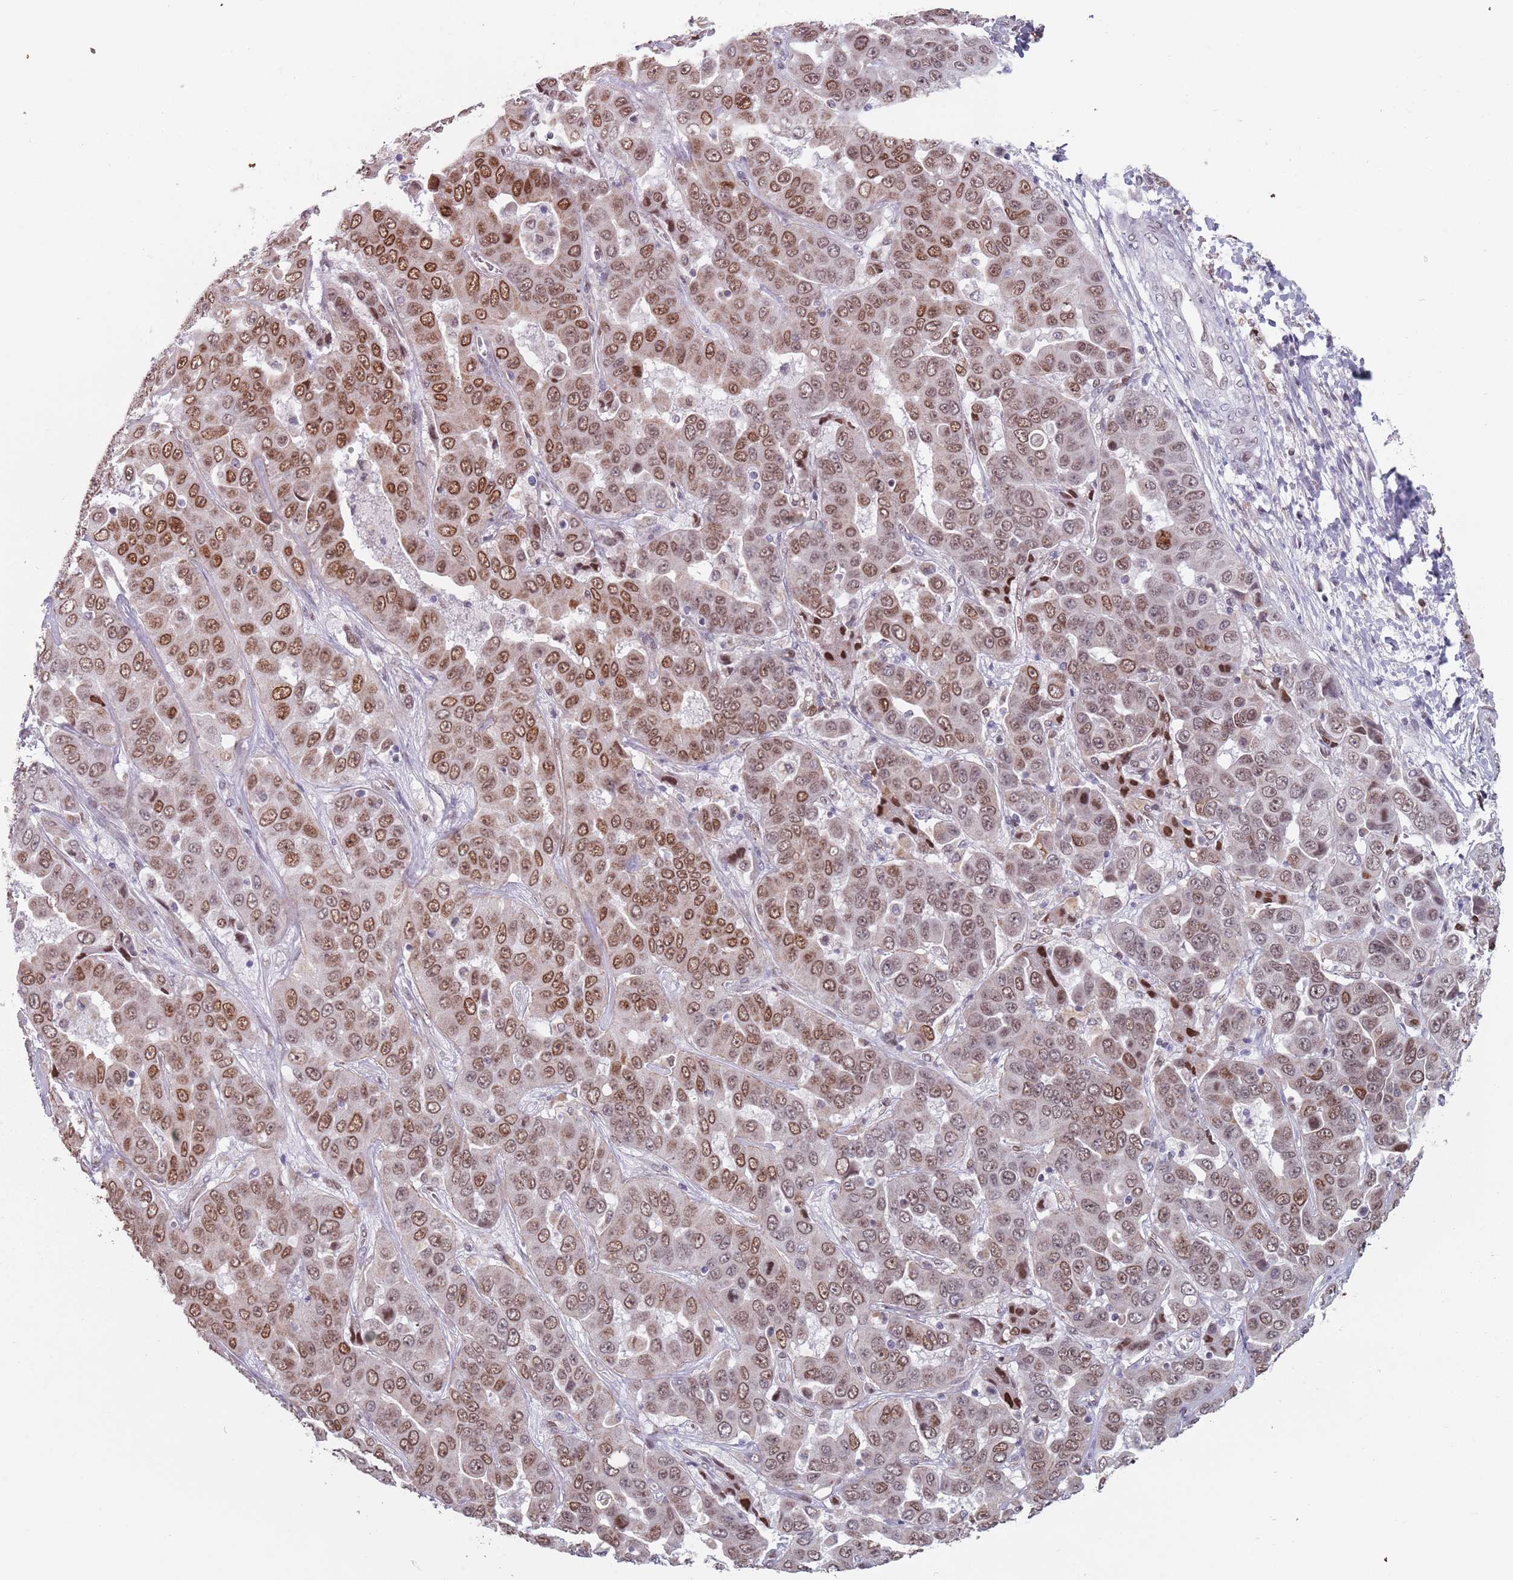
{"staining": {"intensity": "moderate", "quantity": ">75%", "location": "nuclear"}, "tissue": "liver cancer", "cell_type": "Tumor cells", "image_type": "cancer", "snomed": [{"axis": "morphology", "description": "Cholangiocarcinoma"}, {"axis": "topography", "description": "Liver"}], "caption": "IHC of liver cancer exhibits medium levels of moderate nuclear positivity in about >75% of tumor cells. The staining is performed using DAB brown chromogen to label protein expression. The nuclei are counter-stained blue using hematoxylin.", "gene": "MFSD12", "patient": {"sex": "female", "age": 52}}